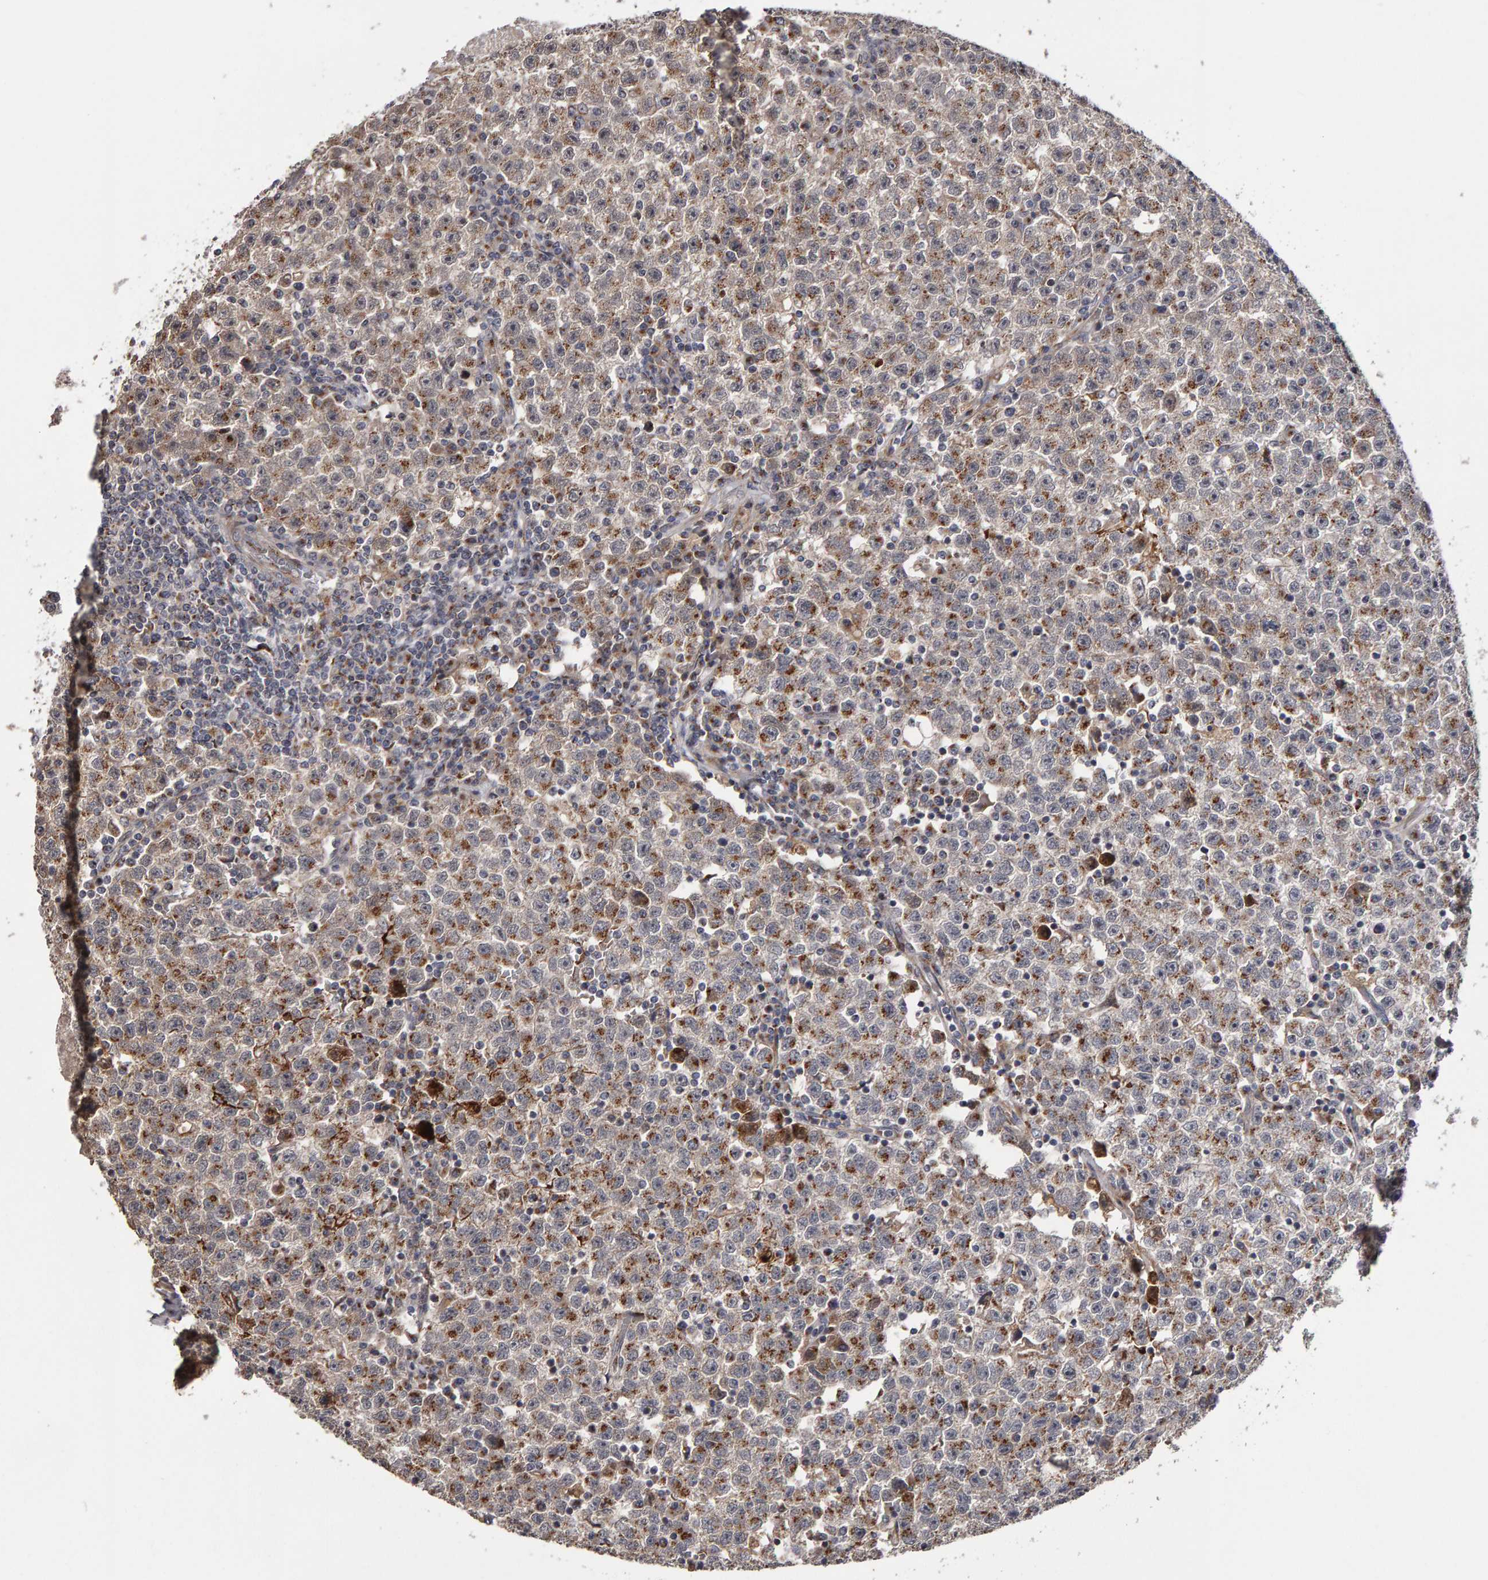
{"staining": {"intensity": "moderate", "quantity": "25%-75%", "location": "cytoplasmic/membranous"}, "tissue": "testis cancer", "cell_type": "Tumor cells", "image_type": "cancer", "snomed": [{"axis": "morphology", "description": "Seminoma, NOS"}, {"axis": "topography", "description": "Testis"}], "caption": "Protein staining of seminoma (testis) tissue demonstrates moderate cytoplasmic/membranous staining in about 25%-75% of tumor cells.", "gene": "CANT1", "patient": {"sex": "male", "age": 22}}